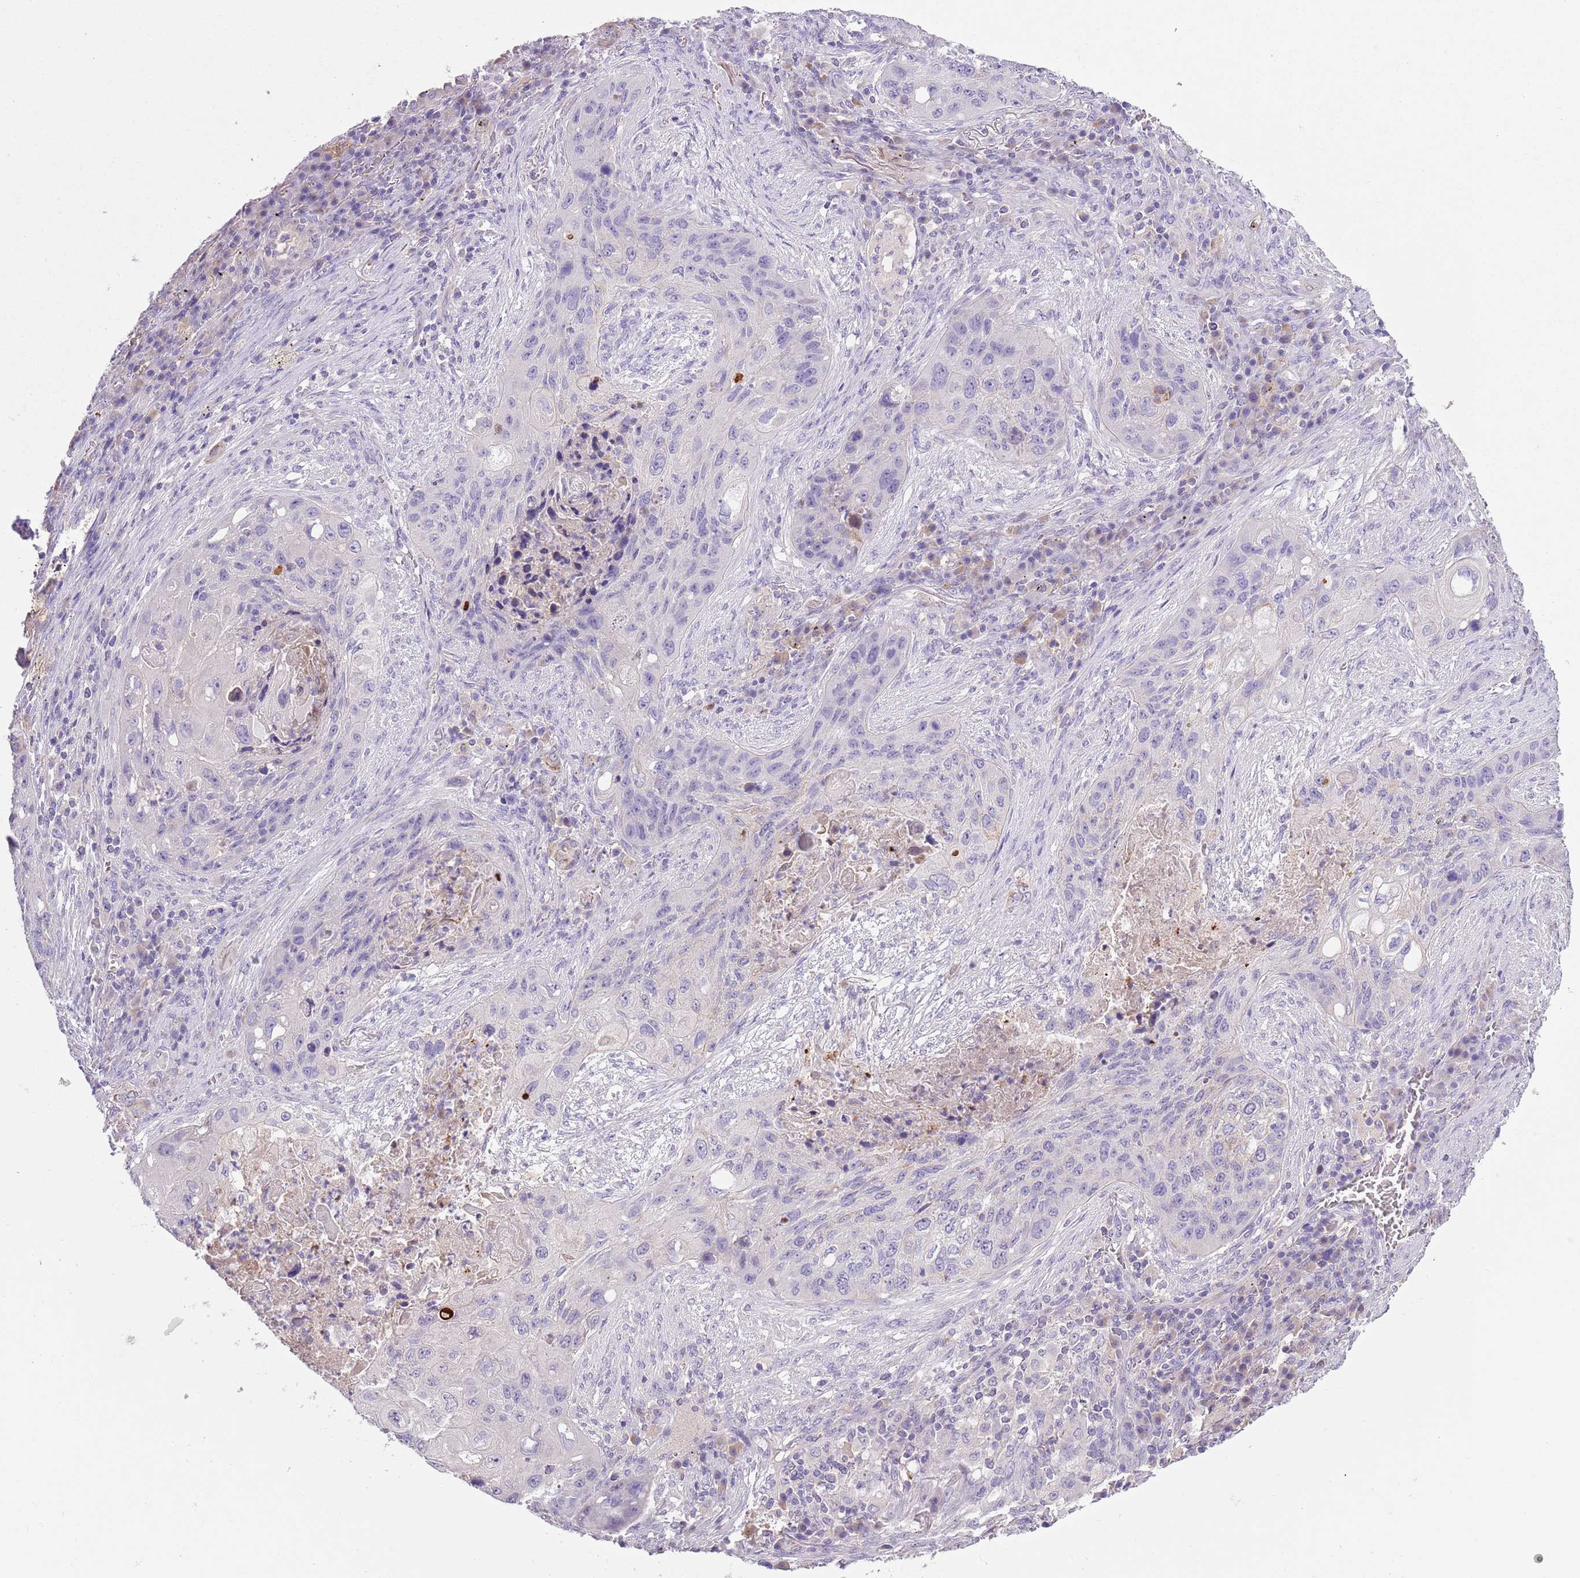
{"staining": {"intensity": "negative", "quantity": "none", "location": "none"}, "tissue": "lung cancer", "cell_type": "Tumor cells", "image_type": "cancer", "snomed": [{"axis": "morphology", "description": "Squamous cell carcinoma, NOS"}, {"axis": "topography", "description": "Lung"}], "caption": "High power microscopy image of an immunohistochemistry (IHC) image of lung squamous cell carcinoma, revealing no significant staining in tumor cells.", "gene": "HES3", "patient": {"sex": "female", "age": 63}}